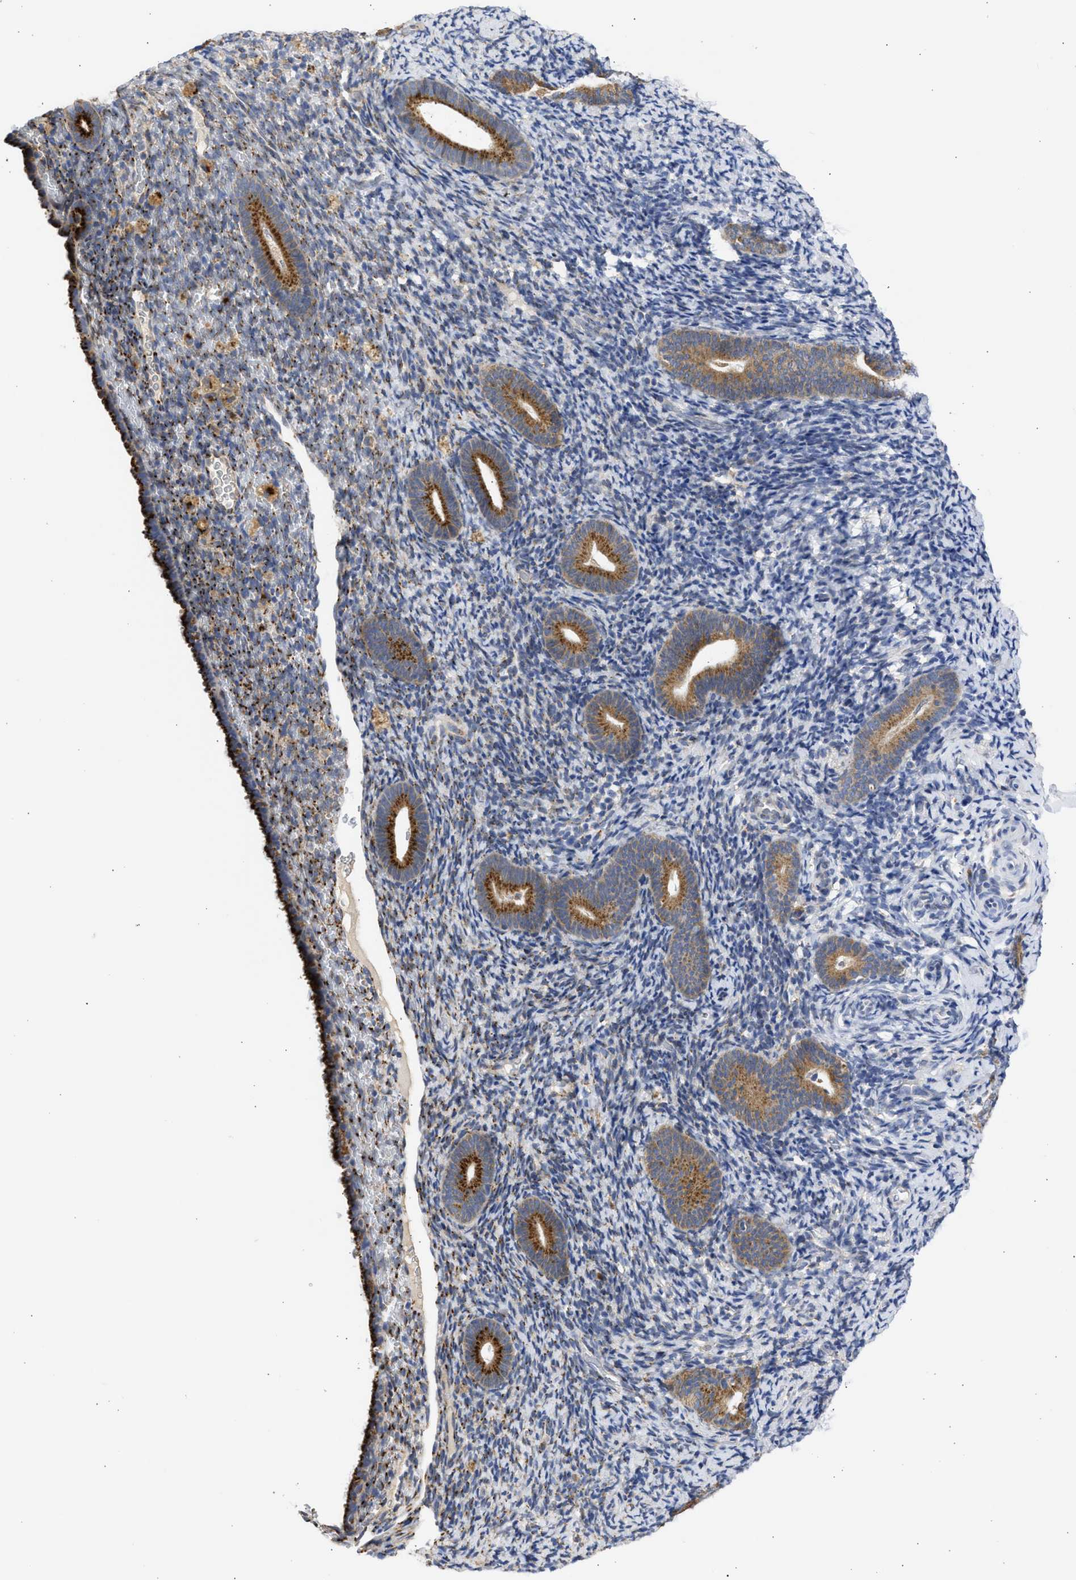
{"staining": {"intensity": "strong", "quantity": "<25%", "location": "cytoplasmic/membranous"}, "tissue": "endometrium", "cell_type": "Cells in endometrial stroma", "image_type": "normal", "snomed": [{"axis": "morphology", "description": "Normal tissue, NOS"}, {"axis": "topography", "description": "Endometrium"}], "caption": "The image demonstrates immunohistochemical staining of unremarkable endometrium. There is strong cytoplasmic/membranous expression is appreciated in about <25% of cells in endometrial stroma.", "gene": "TMED1", "patient": {"sex": "female", "age": 51}}